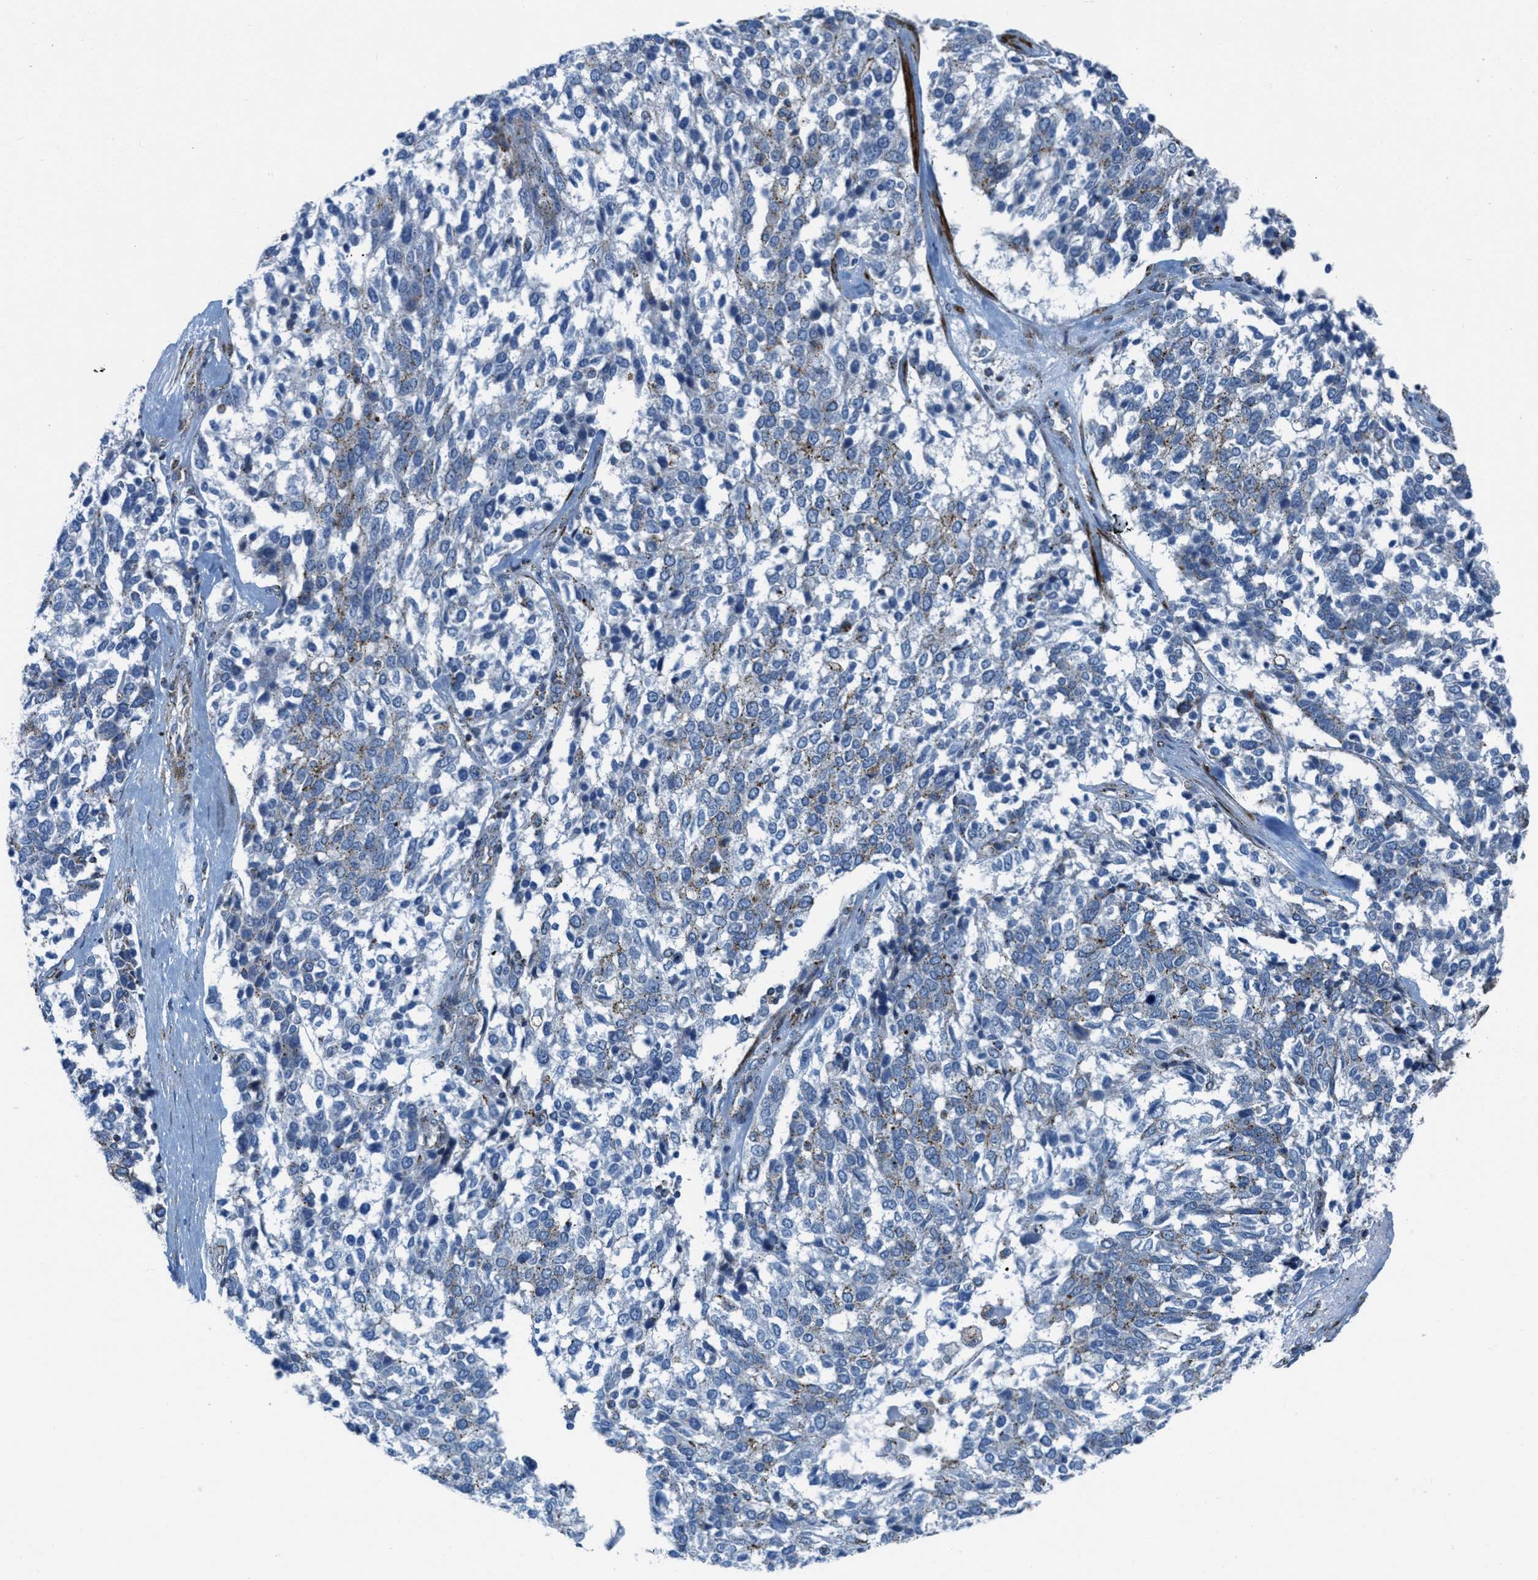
{"staining": {"intensity": "weak", "quantity": "<25%", "location": "cytoplasmic/membranous"}, "tissue": "ovarian cancer", "cell_type": "Tumor cells", "image_type": "cancer", "snomed": [{"axis": "morphology", "description": "Cystadenocarcinoma, serous, NOS"}, {"axis": "topography", "description": "Ovary"}], "caption": "Ovarian cancer was stained to show a protein in brown. There is no significant expression in tumor cells.", "gene": "MFSD13A", "patient": {"sex": "female", "age": 44}}